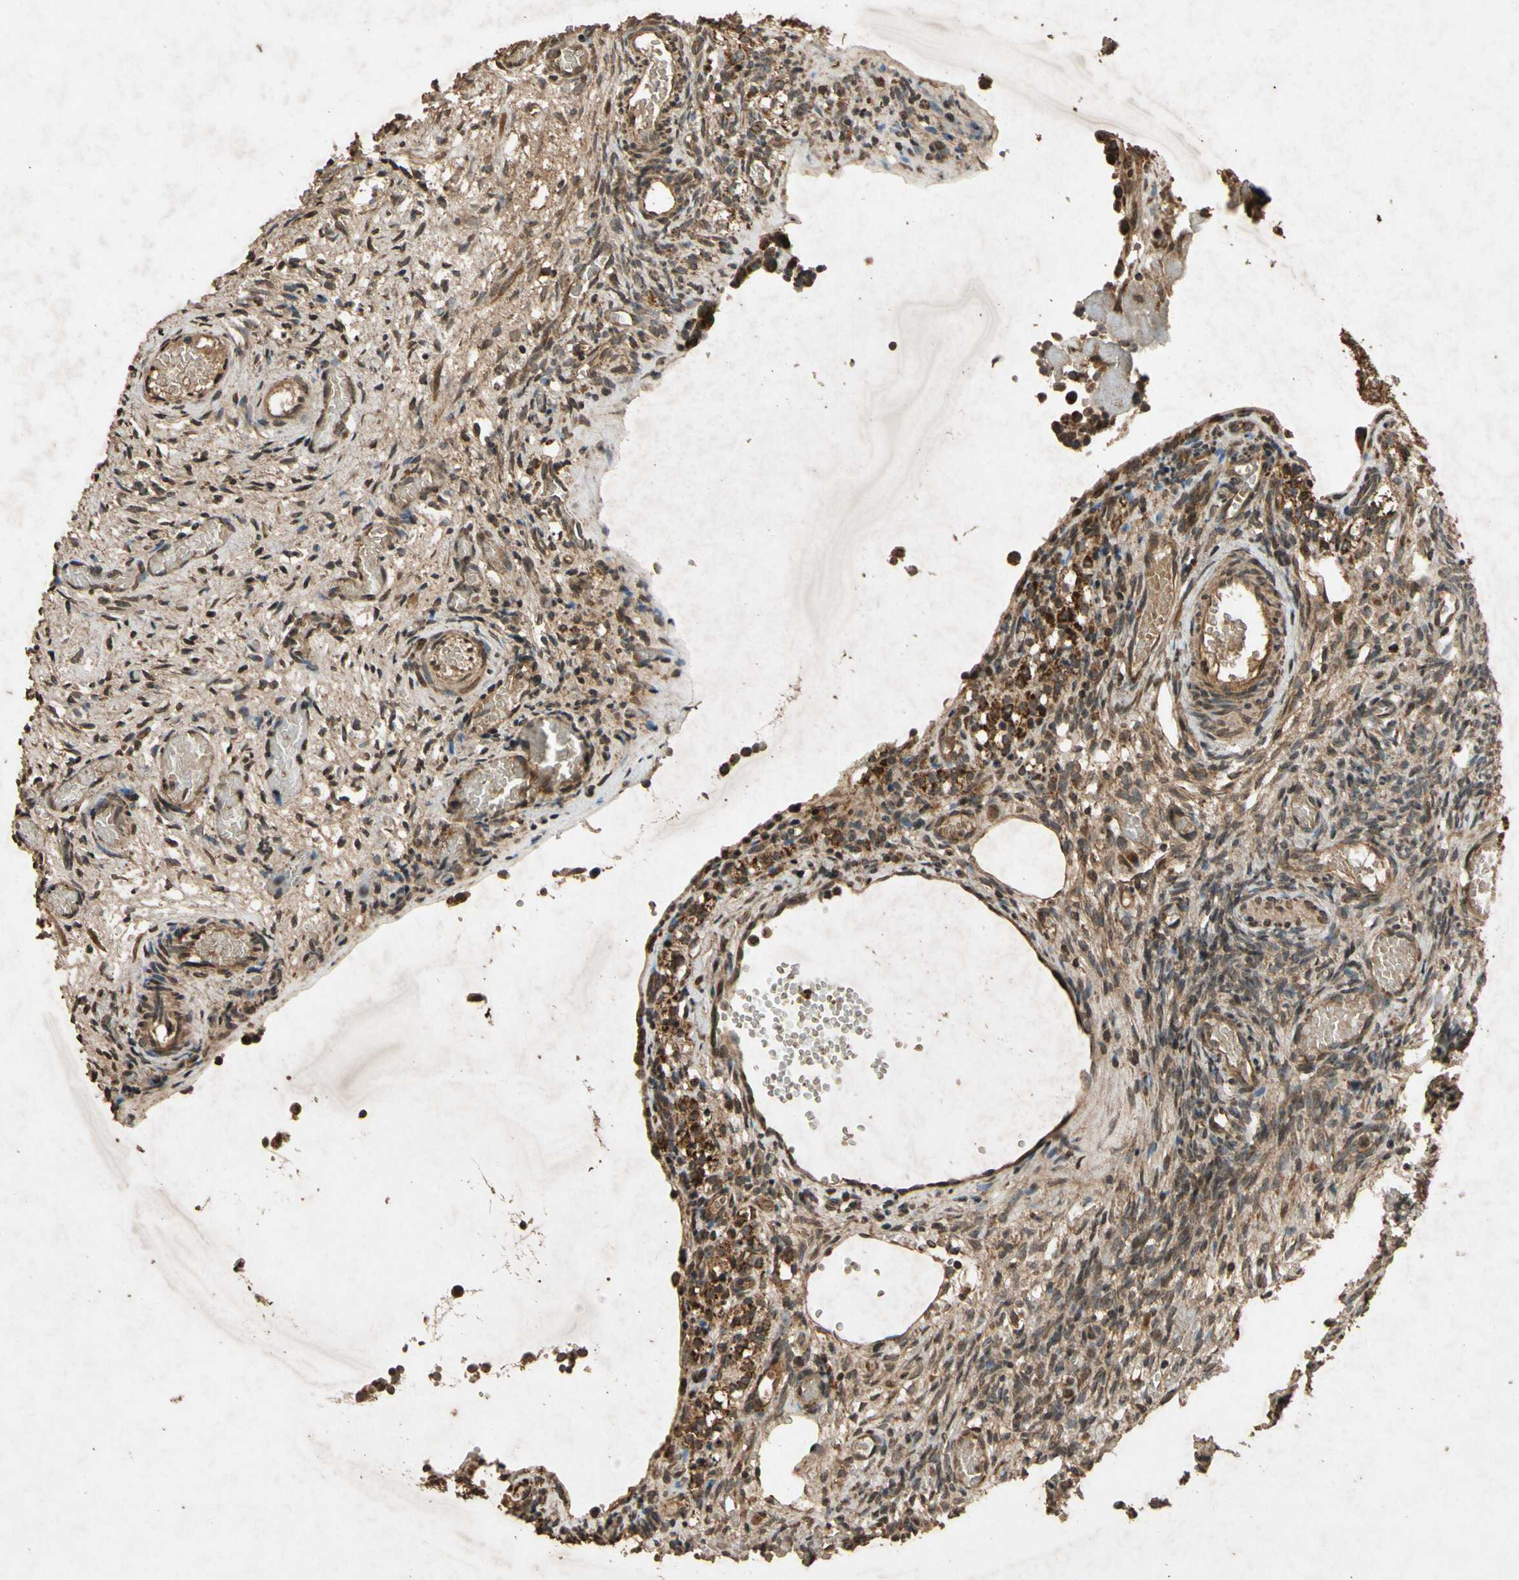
{"staining": {"intensity": "moderate", "quantity": ">75%", "location": "cytoplasmic/membranous"}, "tissue": "ovary", "cell_type": "Ovarian stroma cells", "image_type": "normal", "snomed": [{"axis": "morphology", "description": "Normal tissue, NOS"}, {"axis": "topography", "description": "Ovary"}], "caption": "Ovarian stroma cells display medium levels of moderate cytoplasmic/membranous positivity in about >75% of cells in unremarkable ovary.", "gene": "TXN2", "patient": {"sex": "female", "age": 35}}